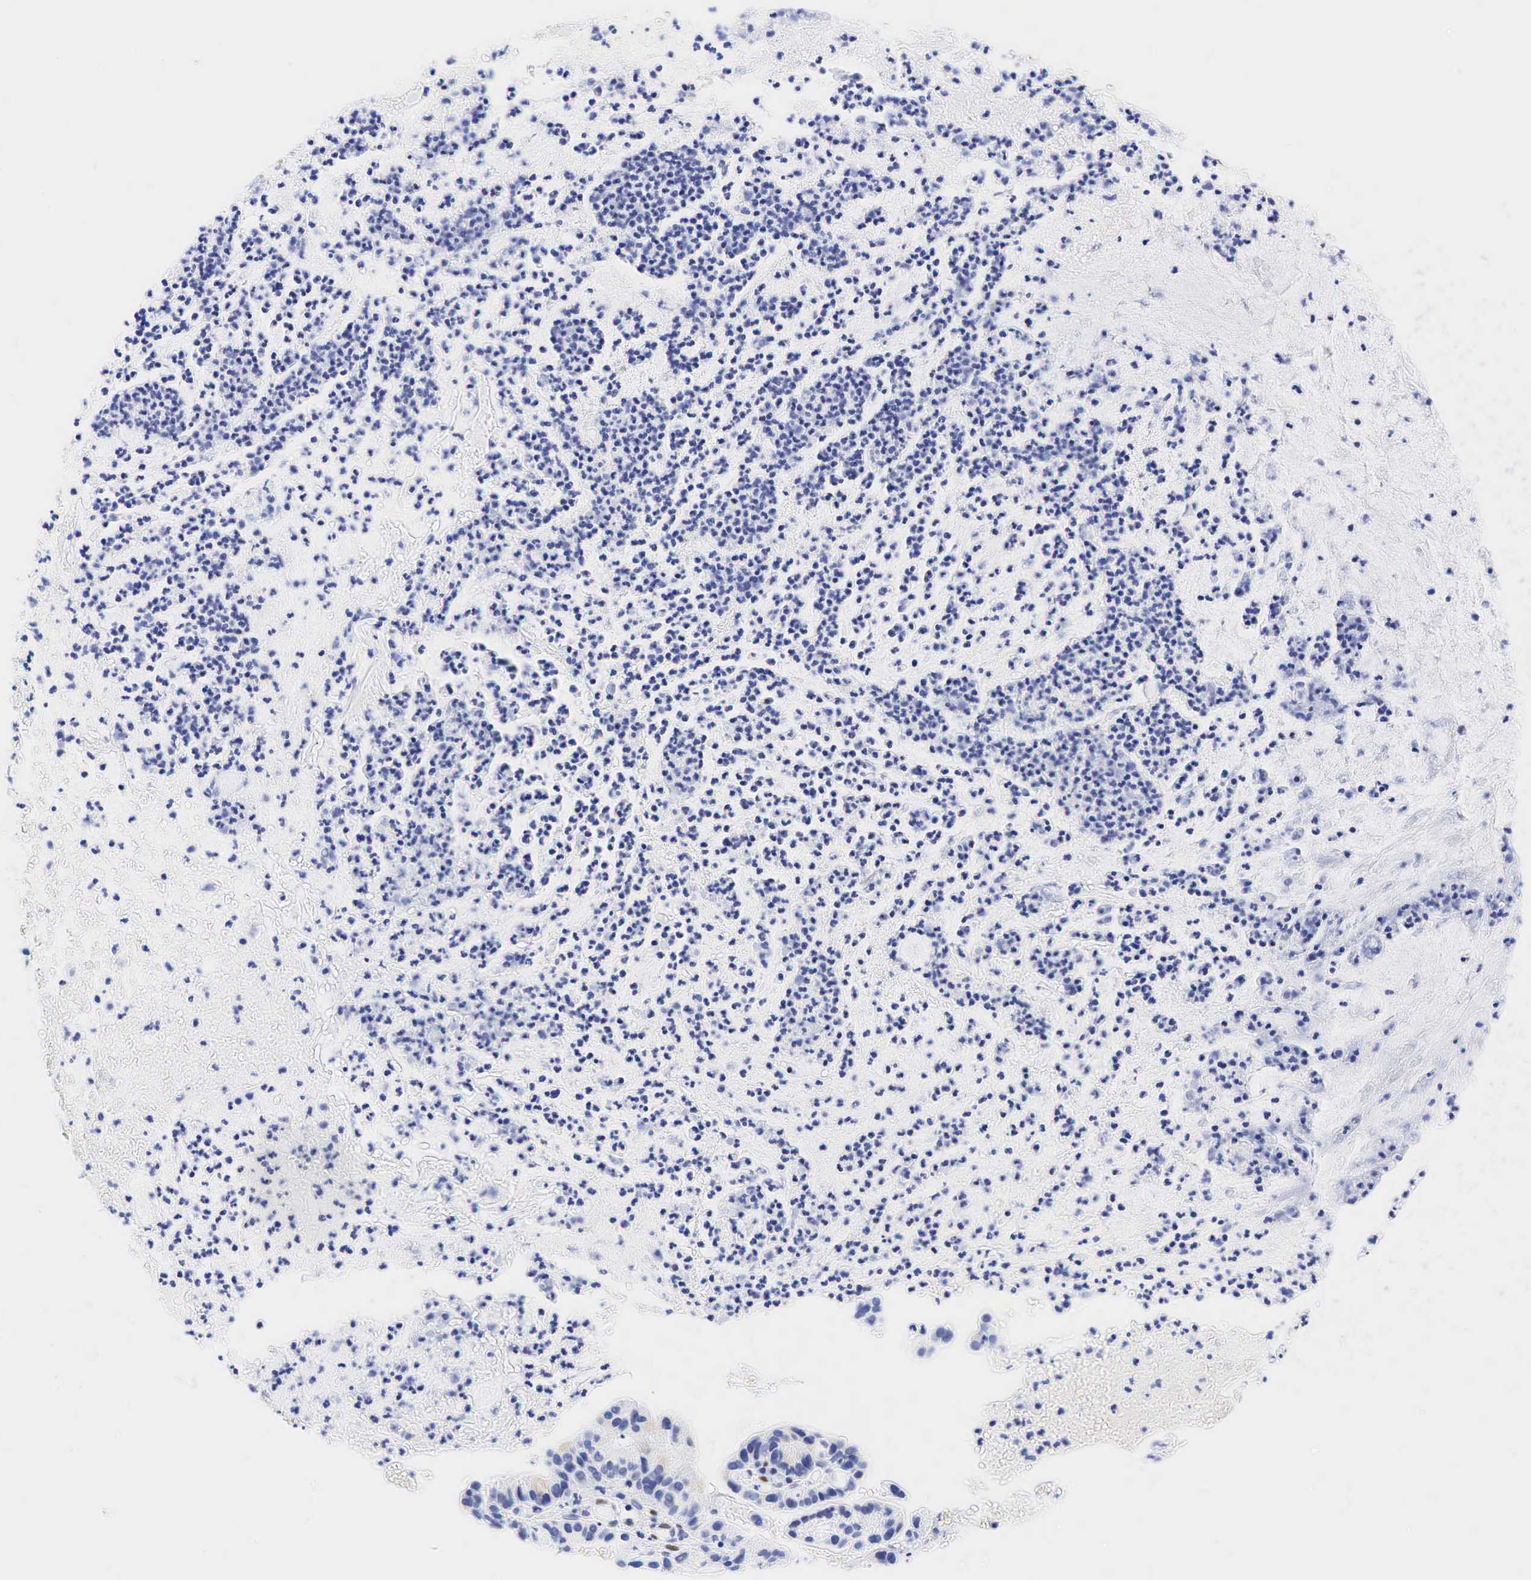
{"staining": {"intensity": "negative", "quantity": "none", "location": "none"}, "tissue": "cervical cancer", "cell_type": "Tumor cells", "image_type": "cancer", "snomed": [{"axis": "morphology", "description": "Adenocarcinoma, NOS"}, {"axis": "topography", "description": "Cervix"}], "caption": "This is an immunohistochemistry histopathology image of human adenocarcinoma (cervical). There is no expression in tumor cells.", "gene": "ESR1", "patient": {"sex": "female", "age": 41}}